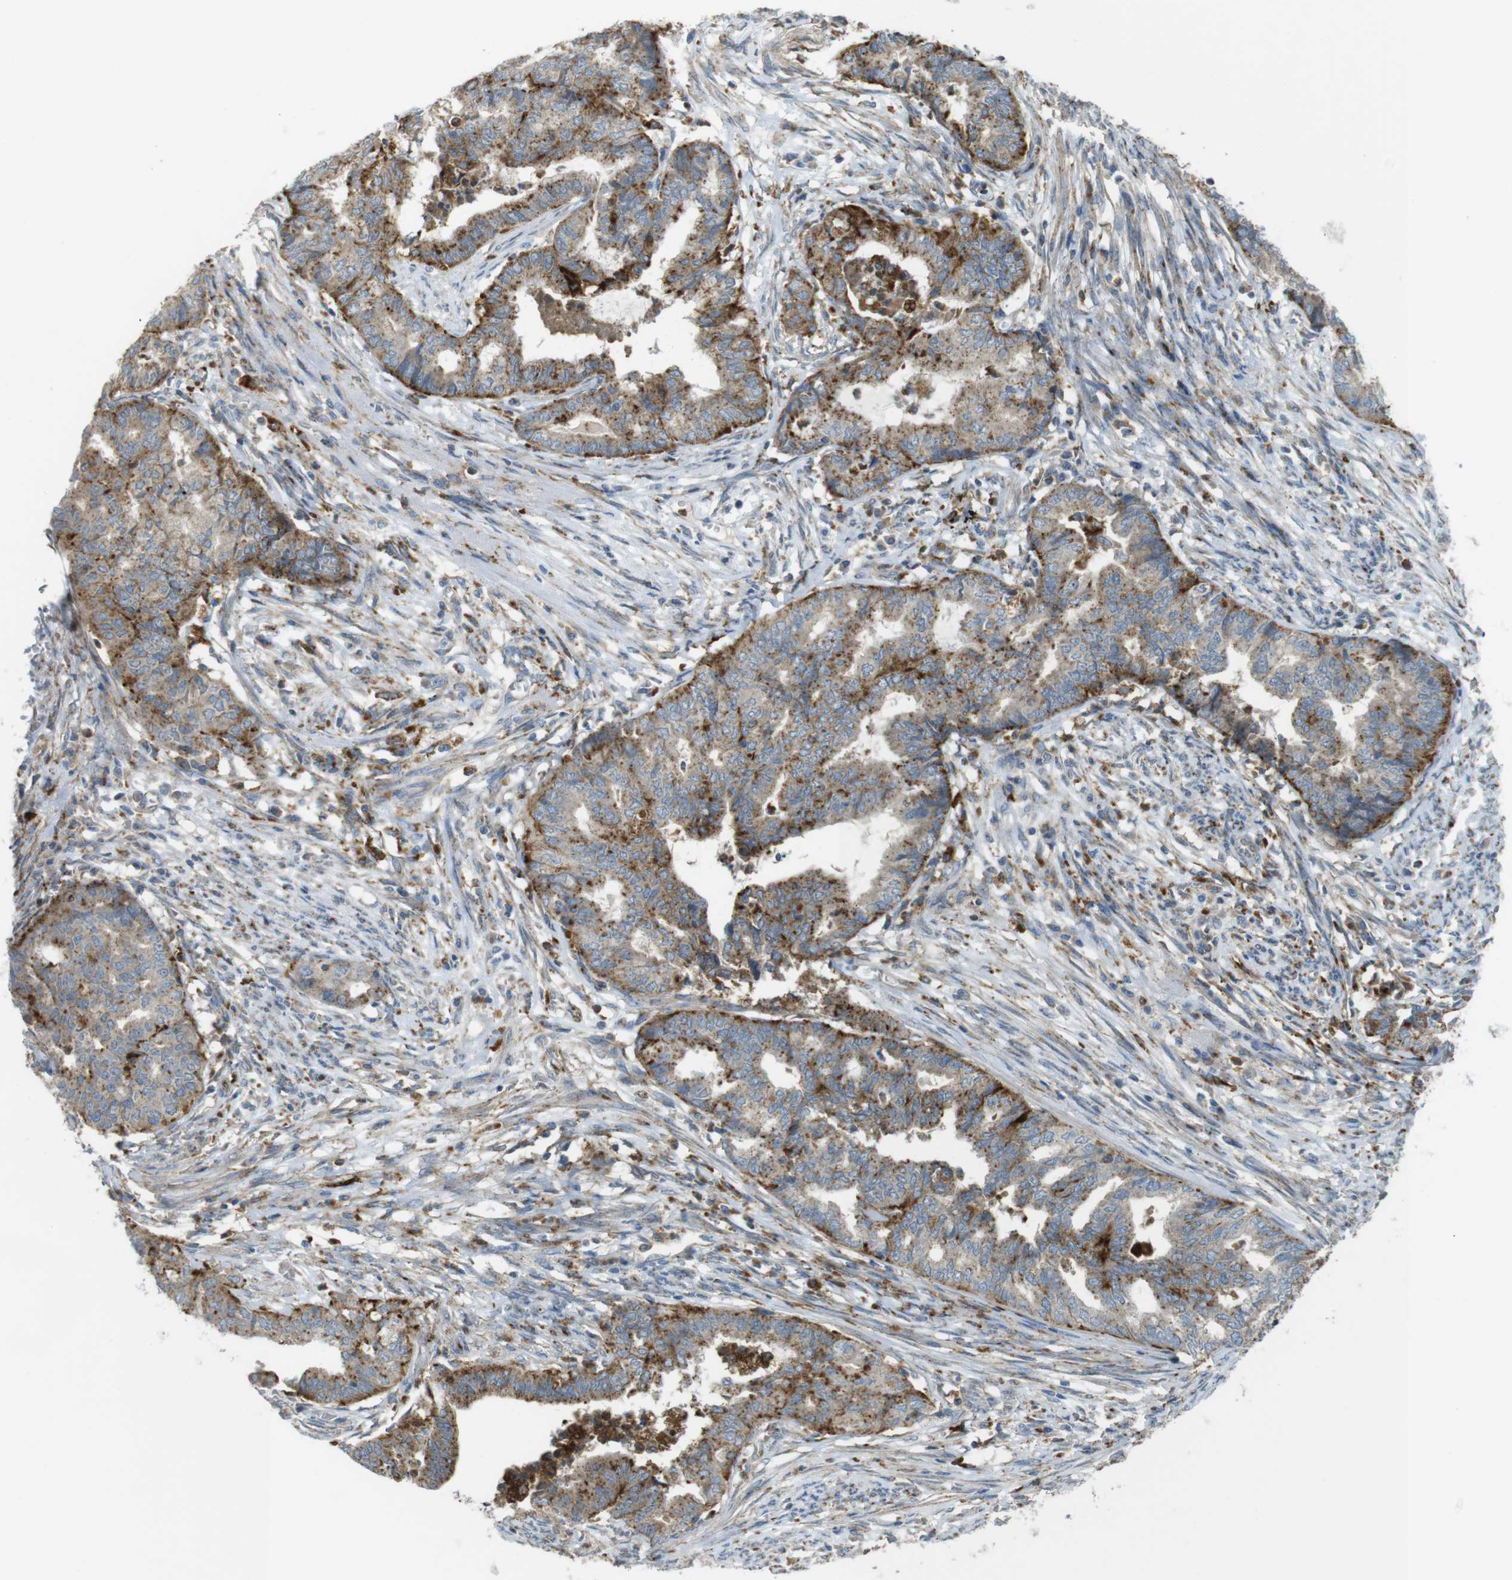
{"staining": {"intensity": "moderate", "quantity": ">75%", "location": "cytoplasmic/membranous"}, "tissue": "endometrial cancer", "cell_type": "Tumor cells", "image_type": "cancer", "snomed": [{"axis": "morphology", "description": "Adenocarcinoma, NOS"}, {"axis": "topography", "description": "Endometrium"}], "caption": "Human endometrial adenocarcinoma stained with a protein marker exhibits moderate staining in tumor cells.", "gene": "LAMP1", "patient": {"sex": "female", "age": 79}}